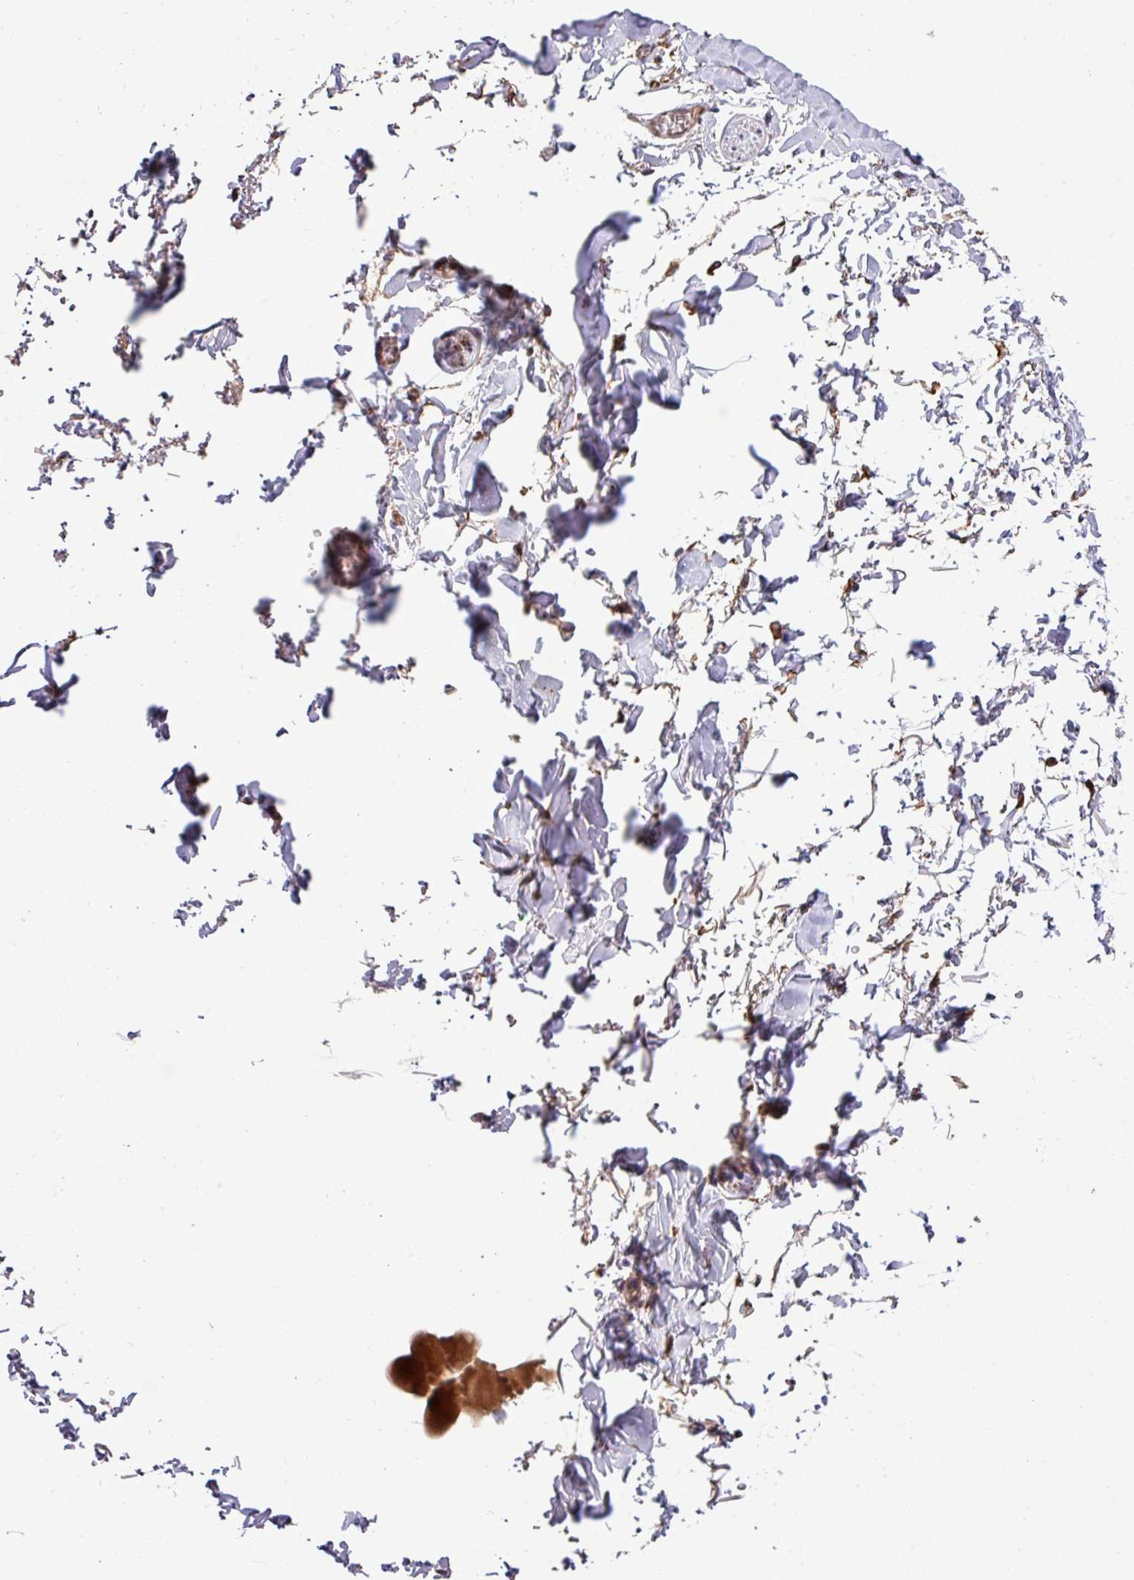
{"staining": {"intensity": "negative", "quantity": "none", "location": "none"}, "tissue": "adipose tissue", "cell_type": "Adipocytes", "image_type": "normal", "snomed": [{"axis": "morphology", "description": "Normal tissue, NOS"}, {"axis": "topography", "description": "Vulva"}, {"axis": "topography", "description": "Vagina"}, {"axis": "topography", "description": "Peripheral nerve tissue"}], "caption": "Photomicrograph shows no significant protein positivity in adipocytes of unremarkable adipose tissue. (Stains: DAB immunohistochemistry with hematoxylin counter stain, Microscopy: brightfield microscopy at high magnification).", "gene": "PARD6A", "patient": {"sex": "female", "age": 66}}